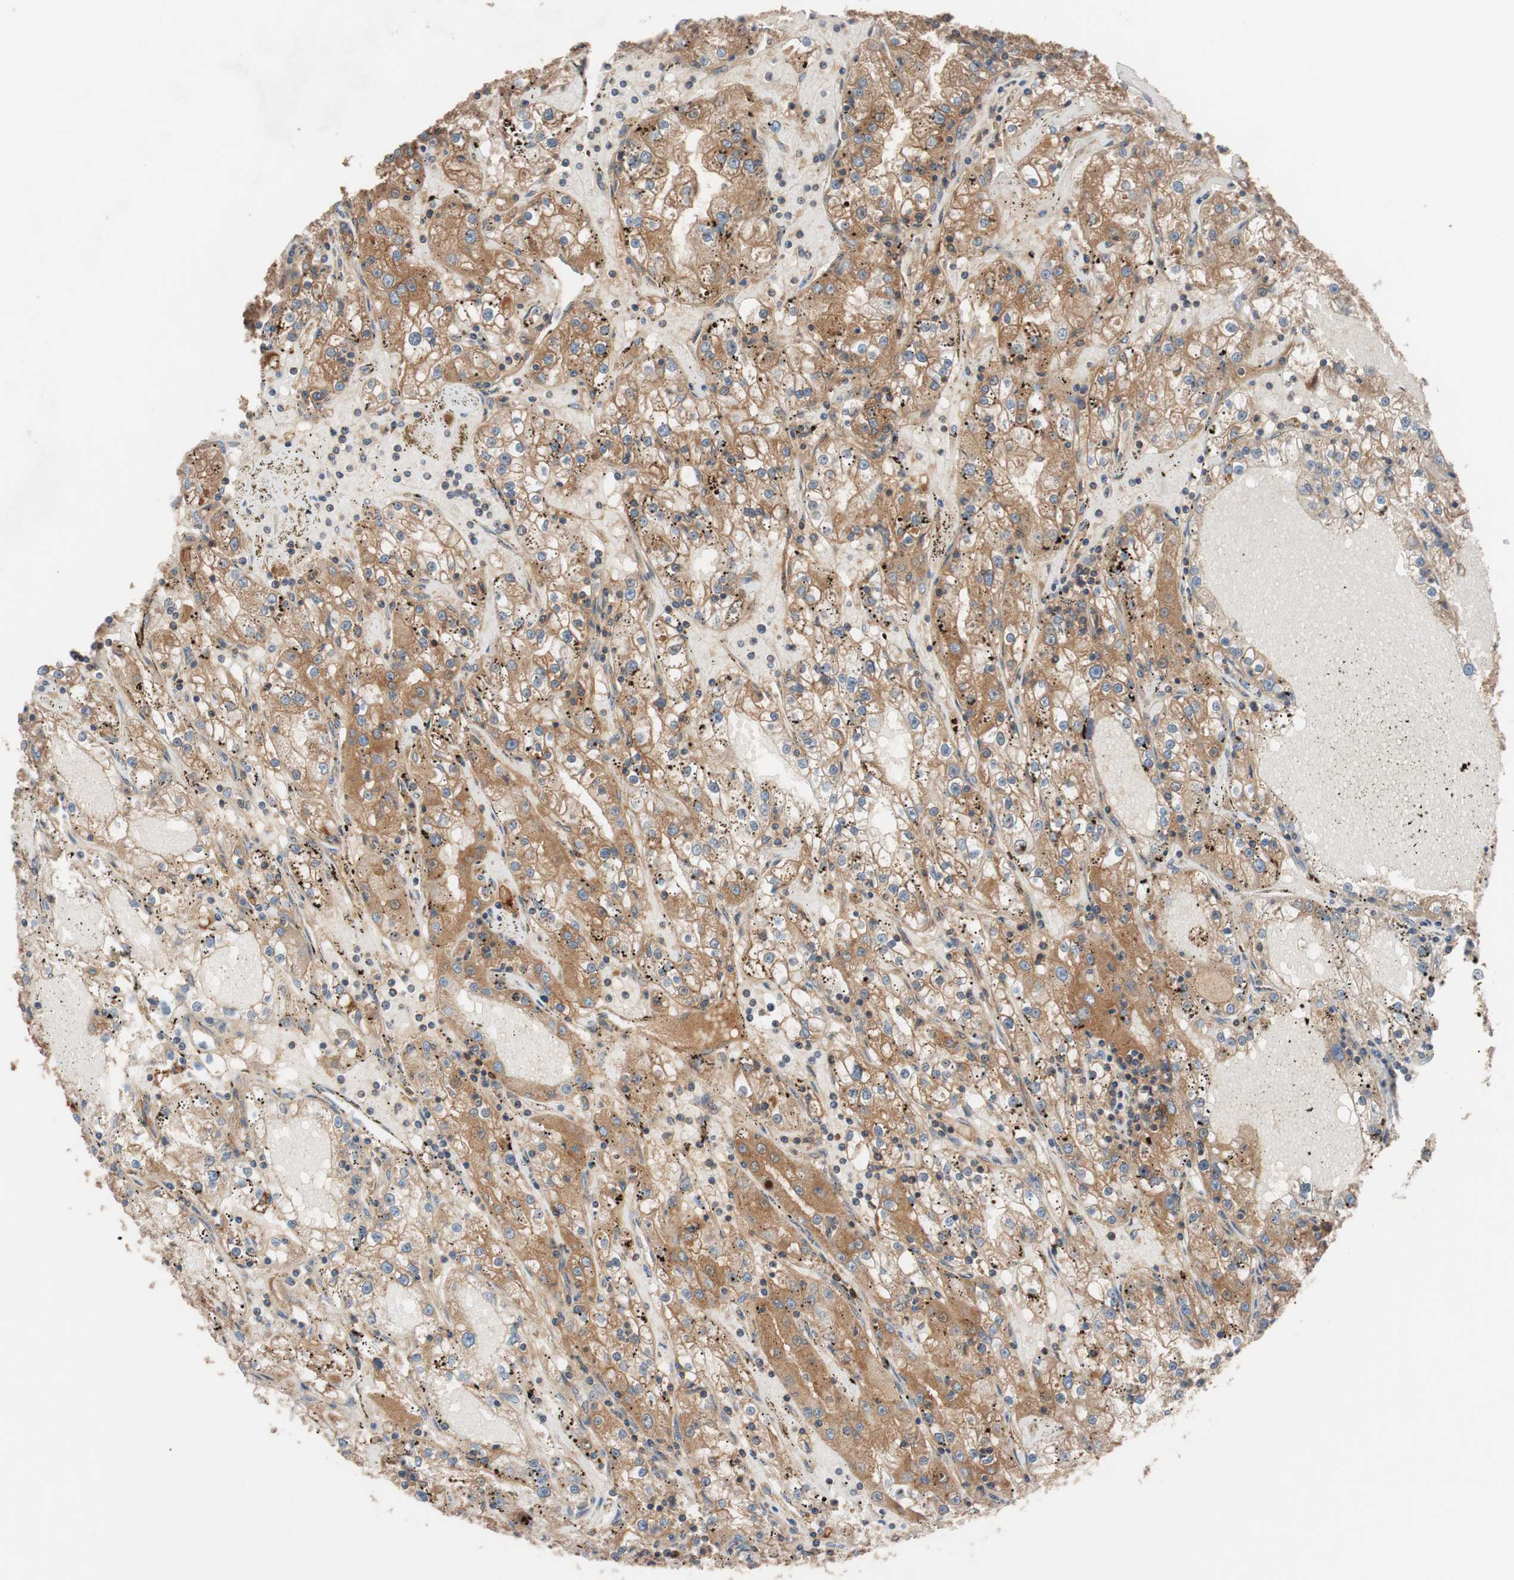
{"staining": {"intensity": "moderate", "quantity": ">75%", "location": "cytoplasmic/membranous"}, "tissue": "renal cancer", "cell_type": "Tumor cells", "image_type": "cancer", "snomed": [{"axis": "morphology", "description": "Adenocarcinoma, NOS"}, {"axis": "topography", "description": "Kidney"}], "caption": "A micrograph of human renal cancer stained for a protein demonstrates moderate cytoplasmic/membranous brown staining in tumor cells.", "gene": "SDC4", "patient": {"sex": "male", "age": 56}}